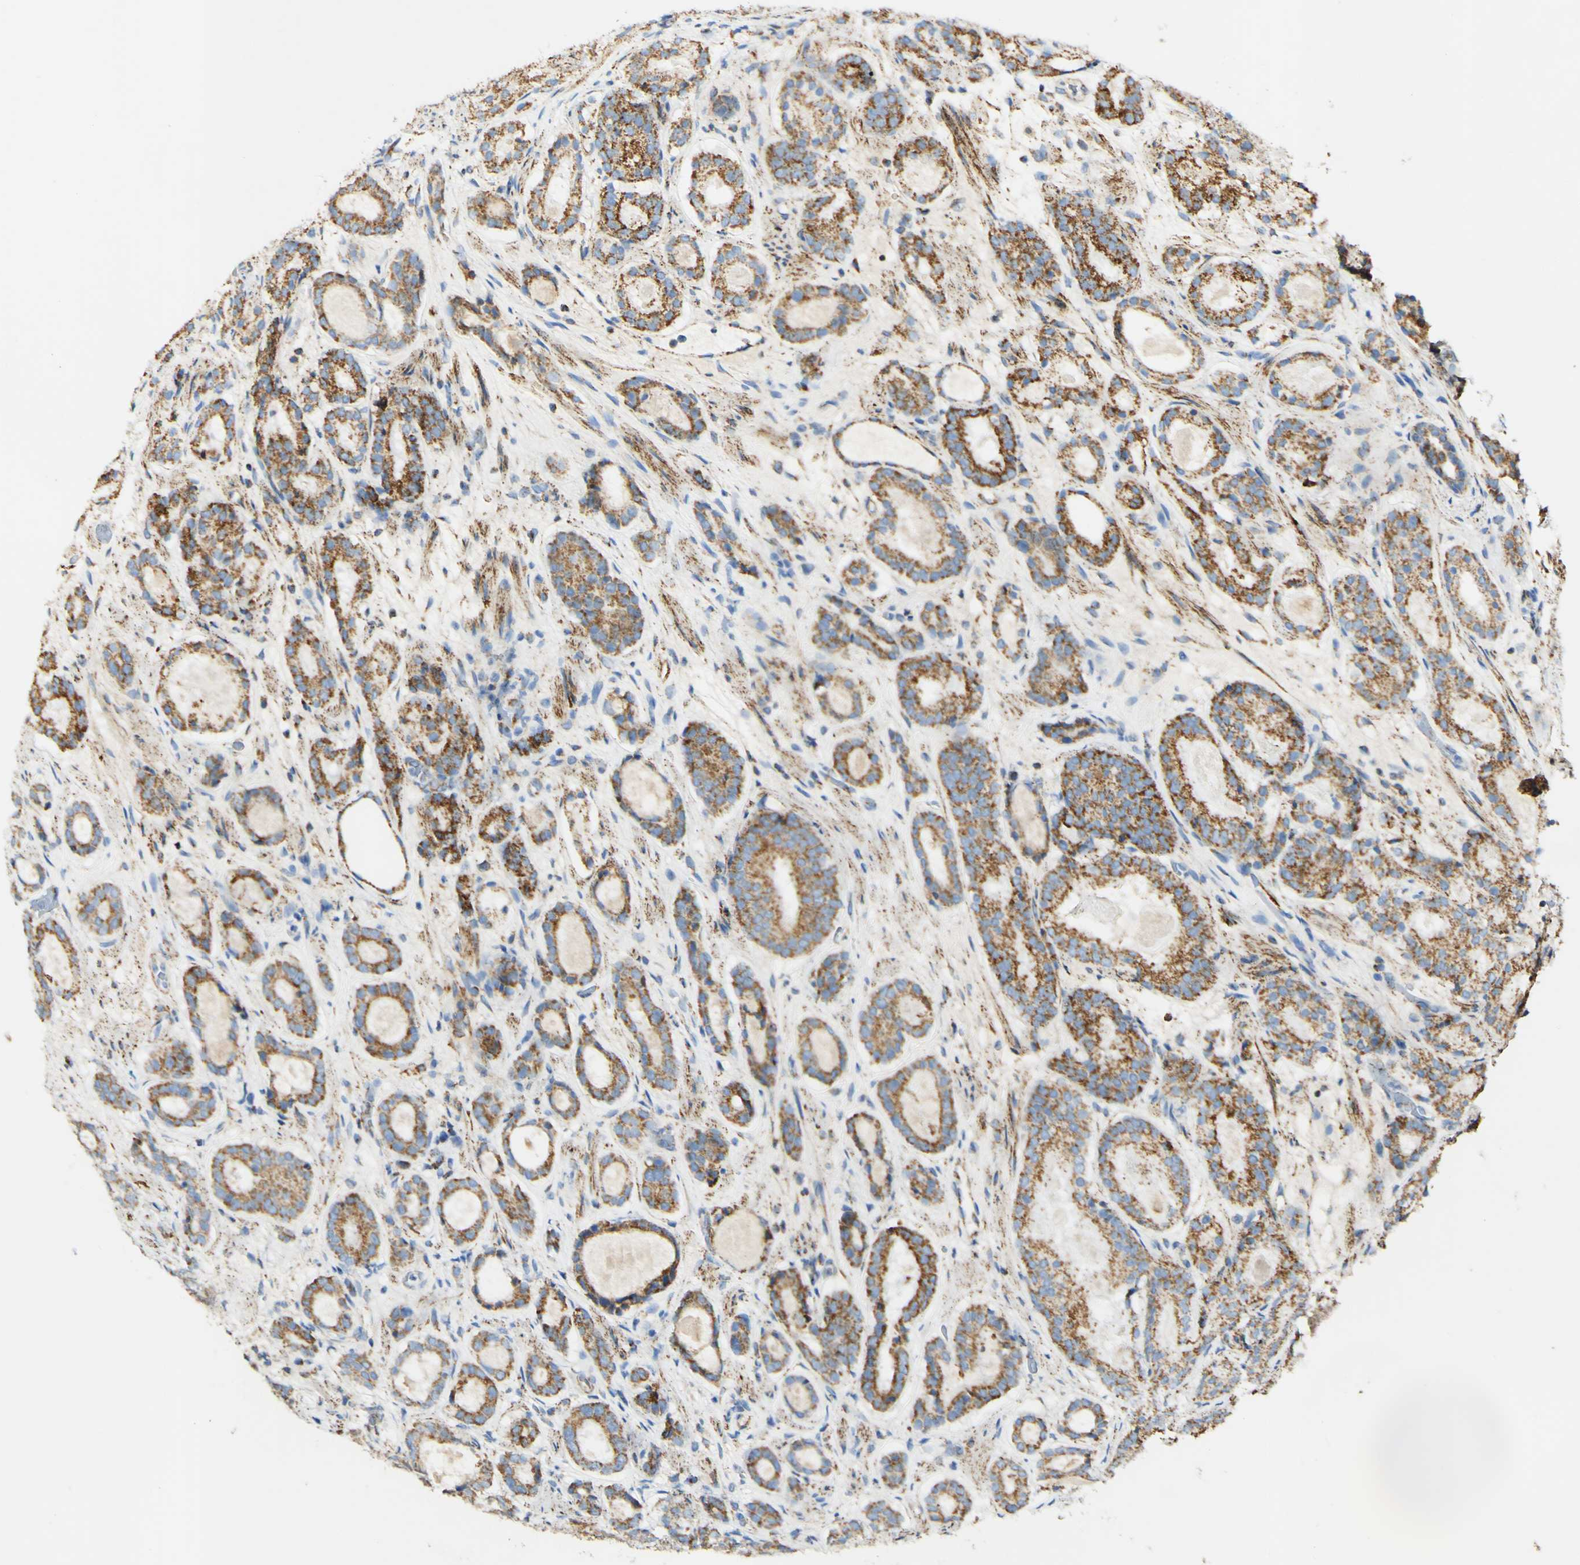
{"staining": {"intensity": "strong", "quantity": ">75%", "location": "cytoplasmic/membranous"}, "tissue": "prostate cancer", "cell_type": "Tumor cells", "image_type": "cancer", "snomed": [{"axis": "morphology", "description": "Adenocarcinoma, Low grade"}, {"axis": "topography", "description": "Prostate"}], "caption": "Strong cytoplasmic/membranous protein staining is identified in about >75% of tumor cells in prostate cancer.", "gene": "OXCT1", "patient": {"sex": "male", "age": 69}}